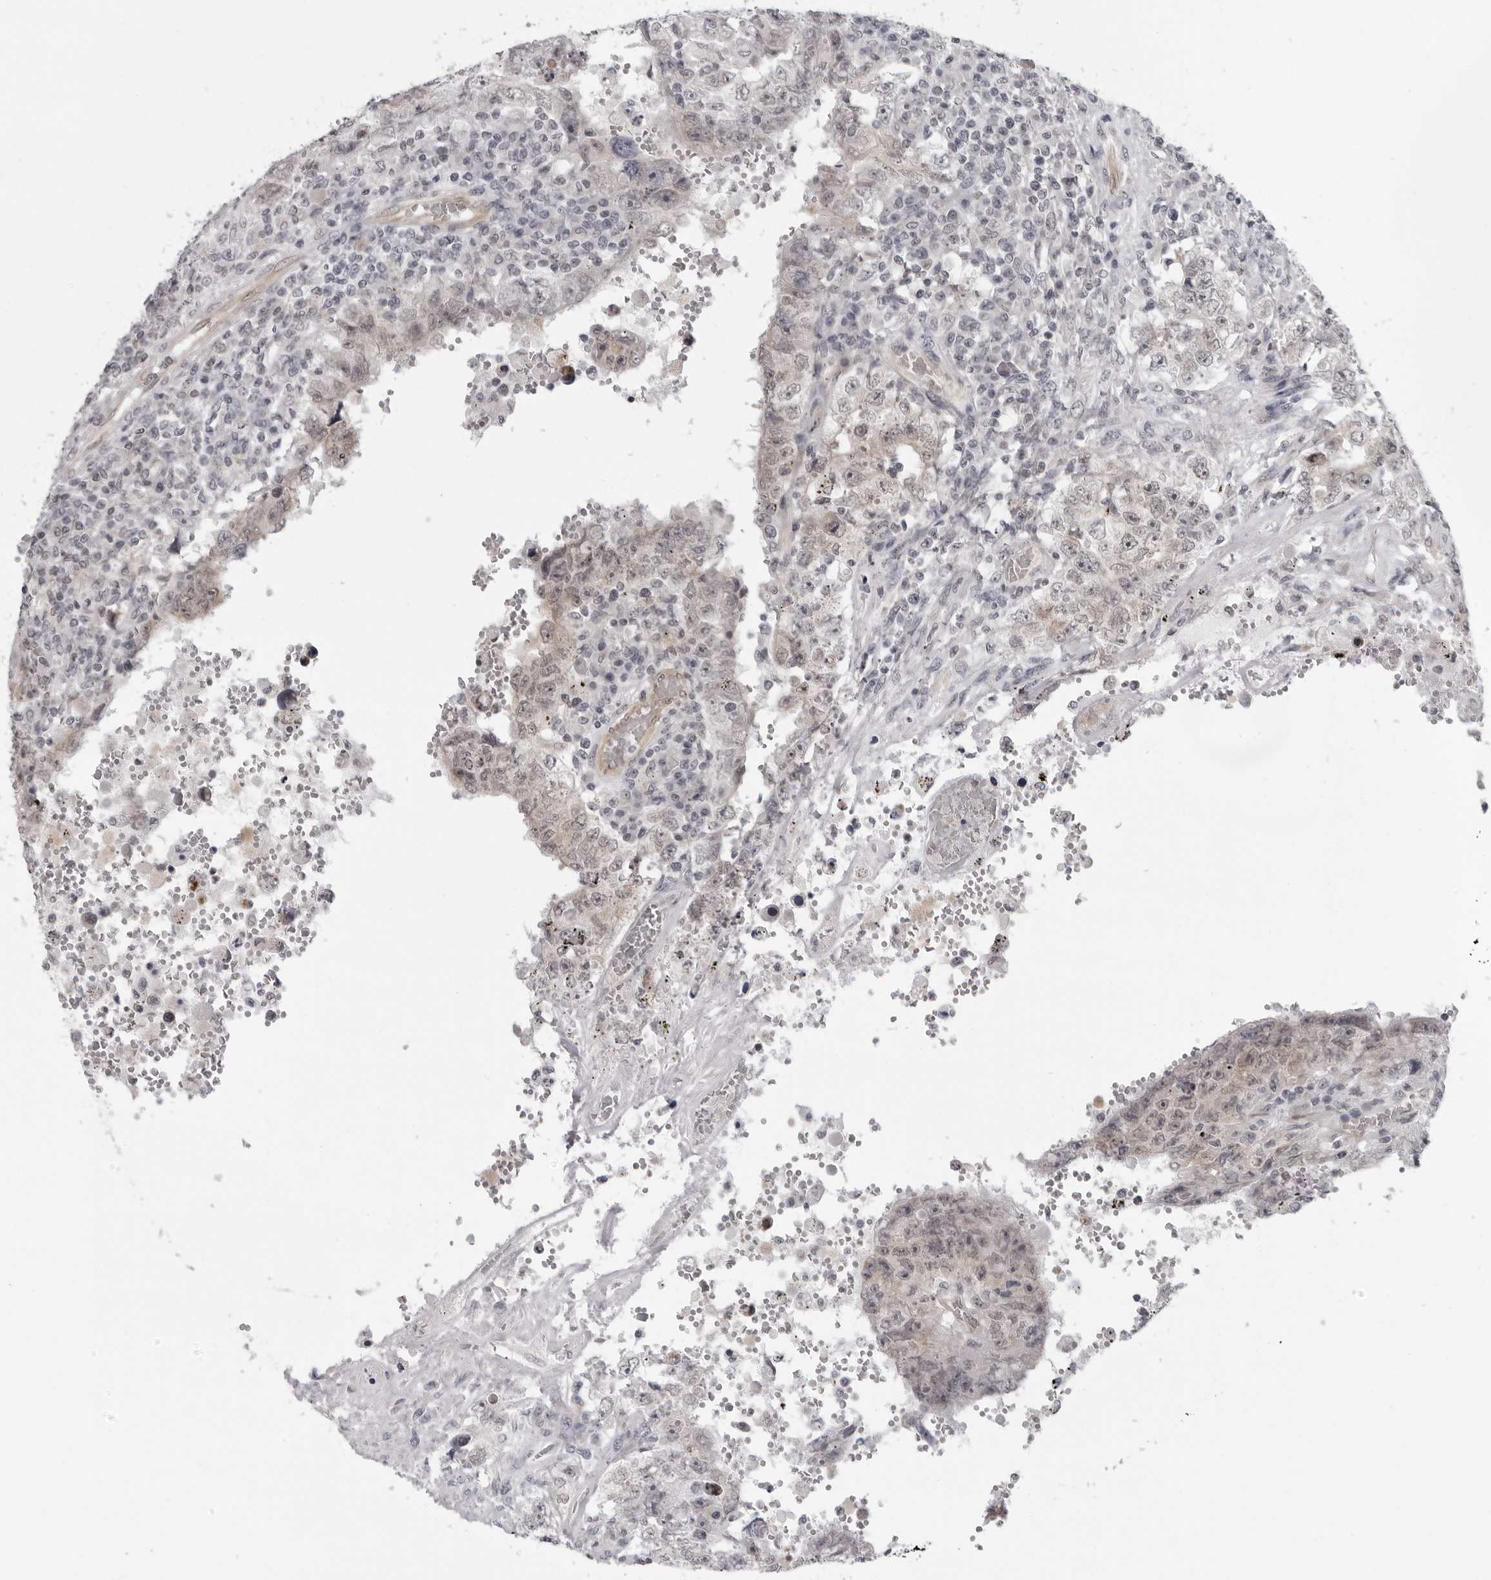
{"staining": {"intensity": "weak", "quantity": "25%-75%", "location": "nuclear"}, "tissue": "testis cancer", "cell_type": "Tumor cells", "image_type": "cancer", "snomed": [{"axis": "morphology", "description": "Carcinoma, Embryonal, NOS"}, {"axis": "topography", "description": "Testis"}], "caption": "Testis cancer stained with a protein marker exhibits weak staining in tumor cells.", "gene": "MAPK12", "patient": {"sex": "male", "age": 26}}